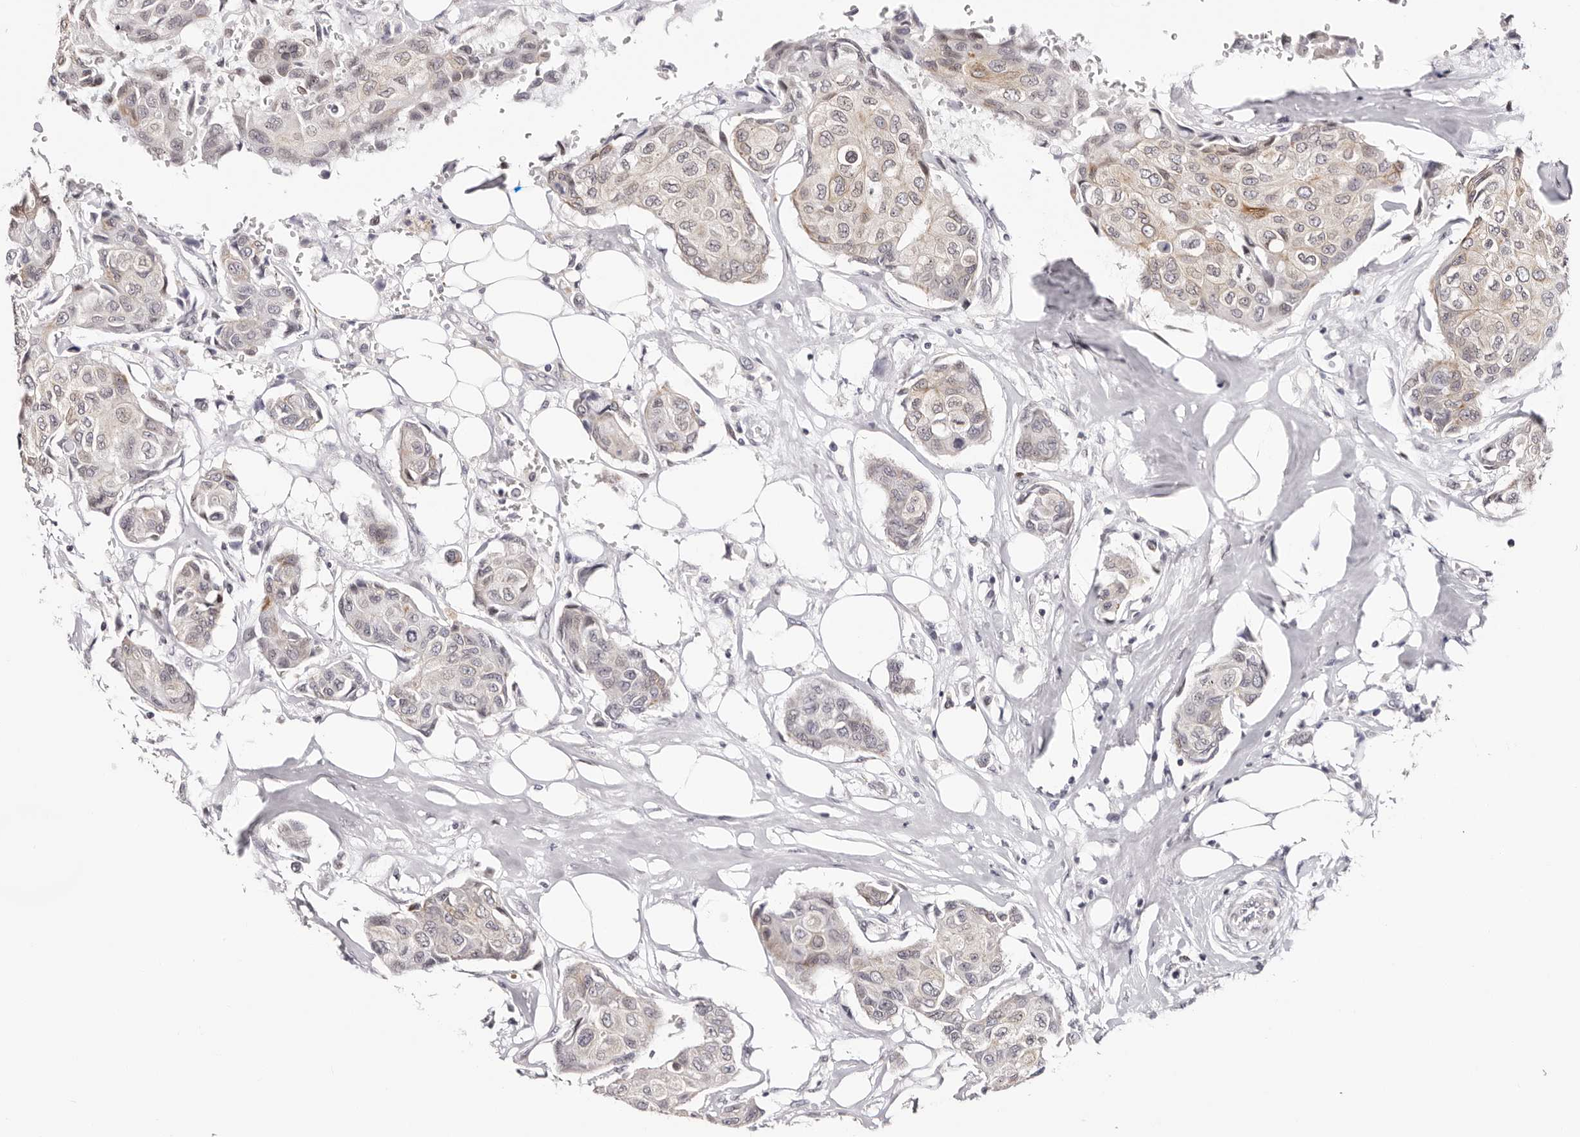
{"staining": {"intensity": "weak", "quantity": "25%-75%", "location": "cytoplasmic/membranous,nuclear"}, "tissue": "breast cancer", "cell_type": "Tumor cells", "image_type": "cancer", "snomed": [{"axis": "morphology", "description": "Duct carcinoma"}, {"axis": "topography", "description": "Breast"}], "caption": "IHC of human breast cancer (infiltrating ductal carcinoma) reveals low levels of weak cytoplasmic/membranous and nuclear expression in approximately 25%-75% of tumor cells.", "gene": "NUP153", "patient": {"sex": "female", "age": 80}}